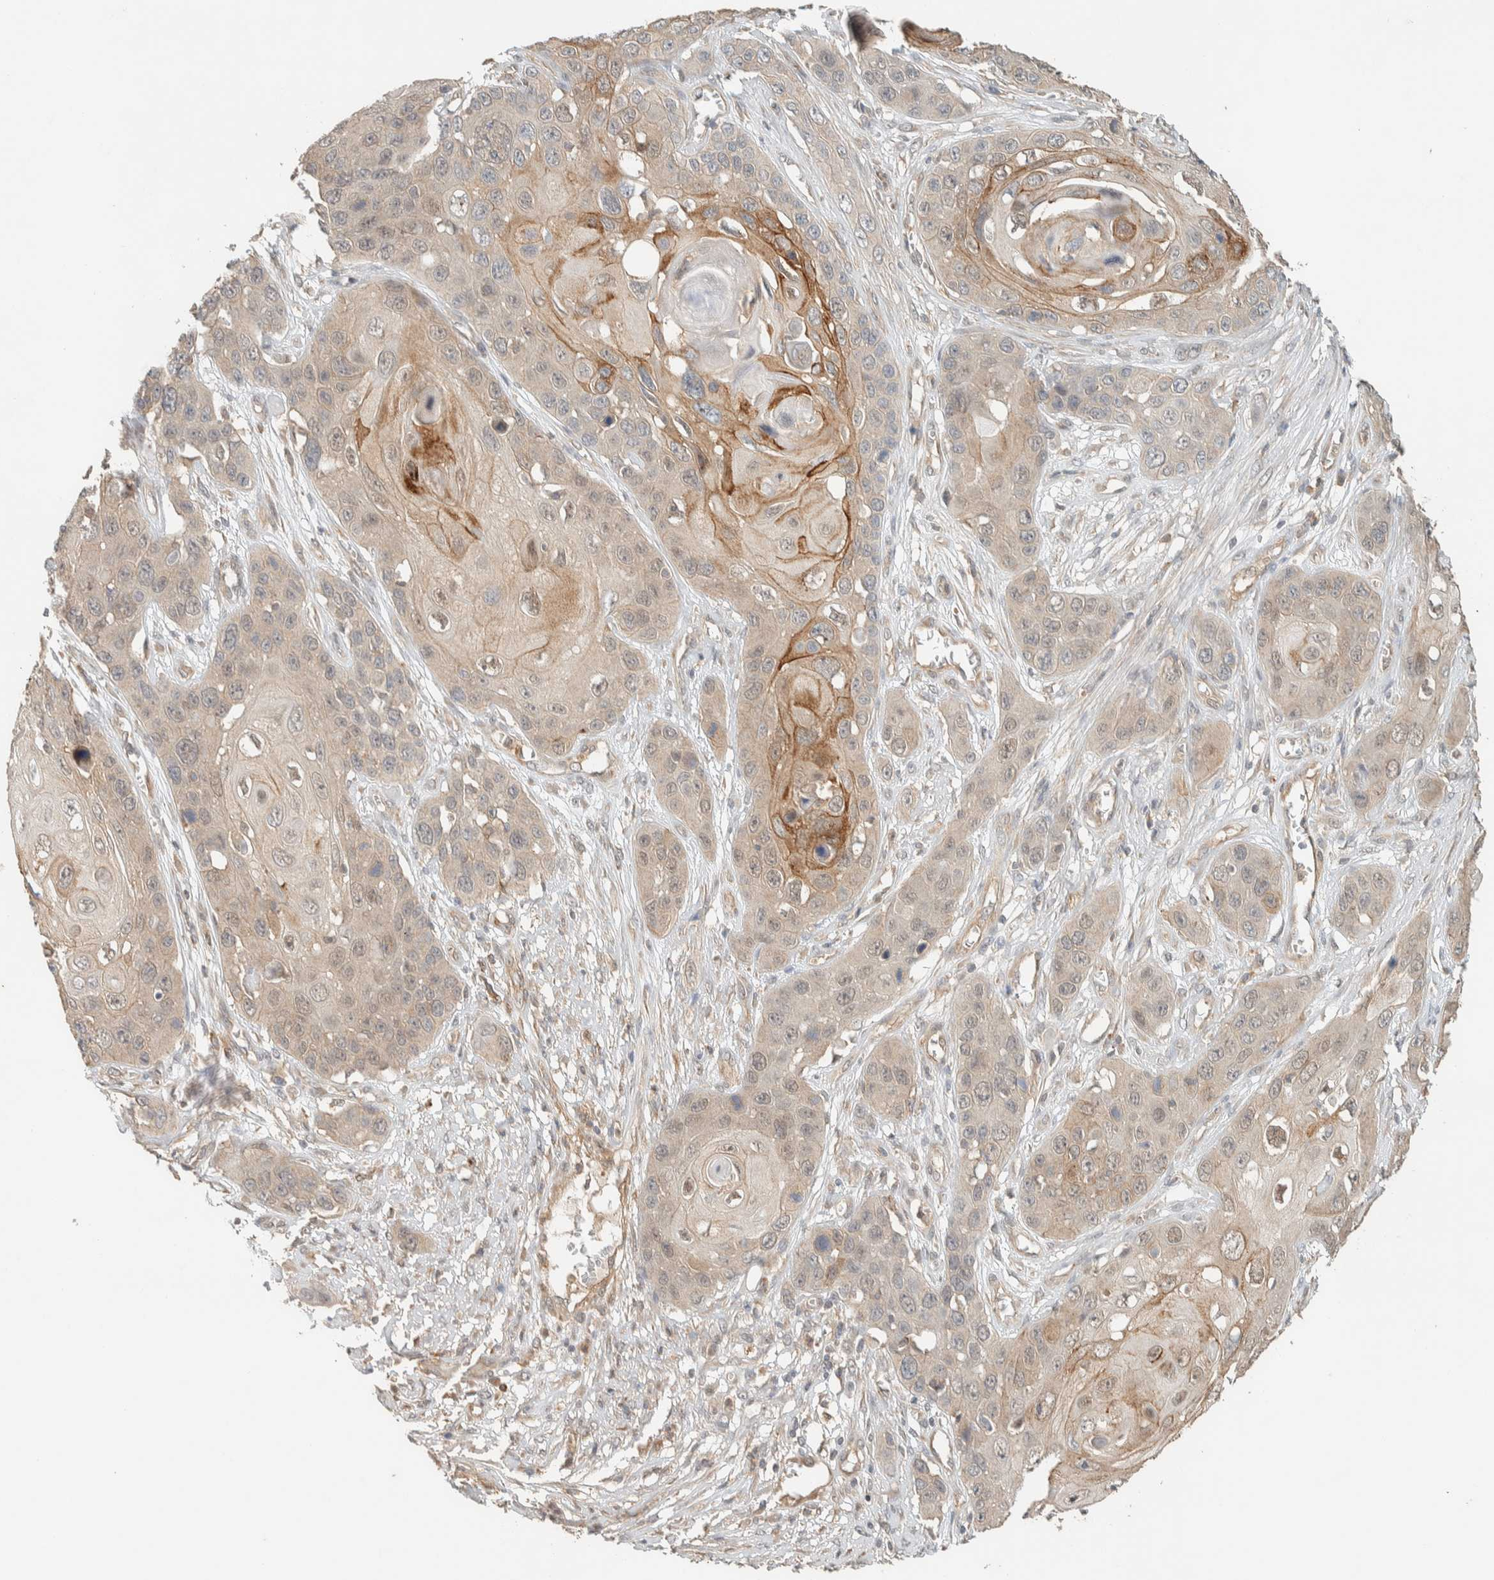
{"staining": {"intensity": "weak", "quantity": "25%-75%", "location": "cytoplasmic/membranous"}, "tissue": "skin cancer", "cell_type": "Tumor cells", "image_type": "cancer", "snomed": [{"axis": "morphology", "description": "Squamous cell carcinoma, NOS"}, {"axis": "topography", "description": "Skin"}], "caption": "Brown immunohistochemical staining in human skin squamous cell carcinoma displays weak cytoplasmic/membranous expression in approximately 25%-75% of tumor cells. The staining was performed using DAB (3,3'-diaminobenzidine), with brown indicating positive protein expression. Nuclei are stained blue with hematoxylin.", "gene": "RAB11FIP1", "patient": {"sex": "male", "age": 55}}